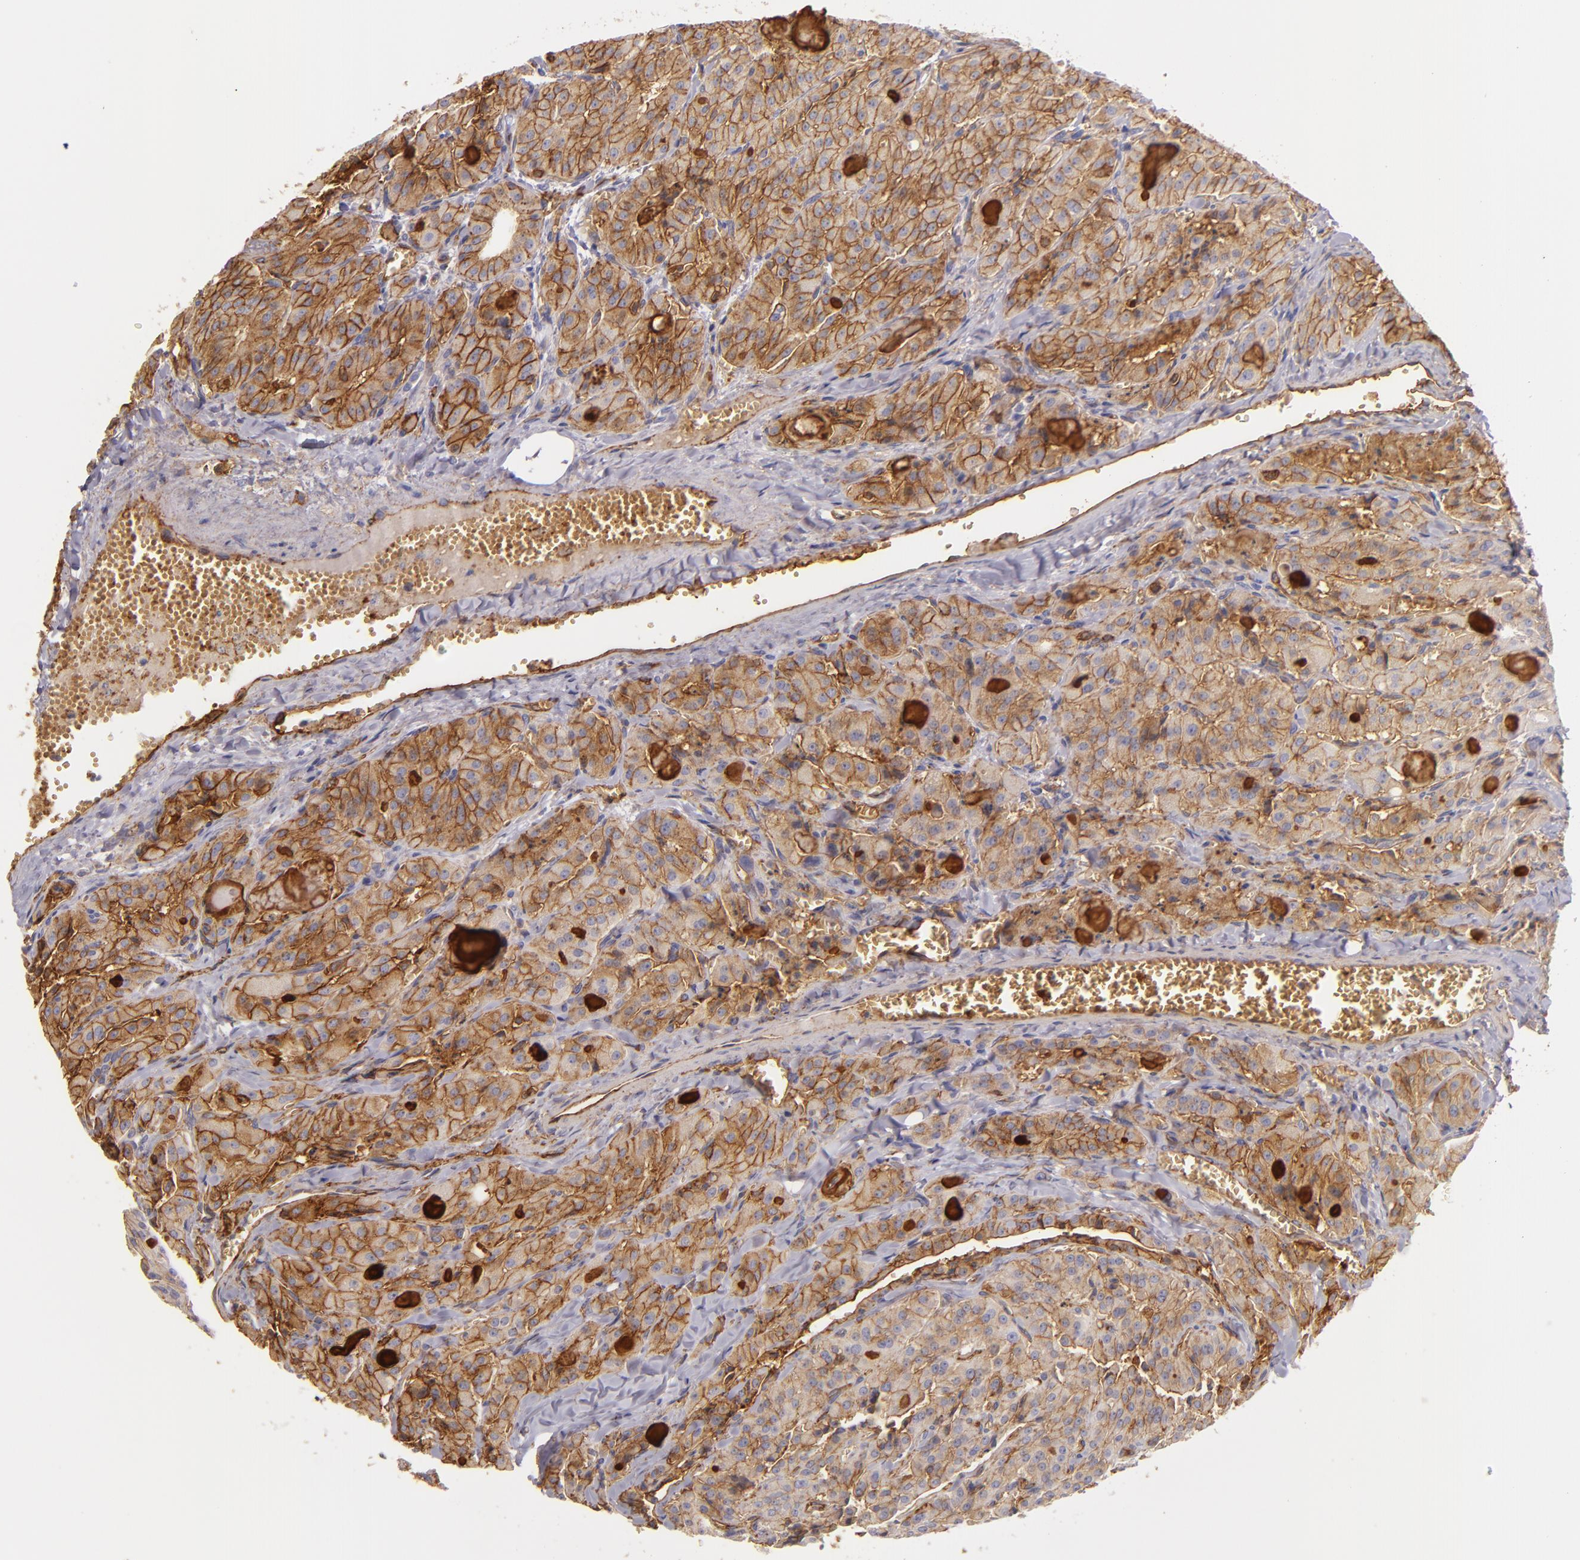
{"staining": {"intensity": "moderate", "quantity": ">75%", "location": "cytoplasmic/membranous"}, "tissue": "thyroid cancer", "cell_type": "Tumor cells", "image_type": "cancer", "snomed": [{"axis": "morphology", "description": "Carcinoma, NOS"}, {"axis": "topography", "description": "Thyroid gland"}], "caption": "Thyroid cancer (carcinoma) stained for a protein (brown) demonstrates moderate cytoplasmic/membranous positive staining in about >75% of tumor cells.", "gene": "CD9", "patient": {"sex": "male", "age": 76}}